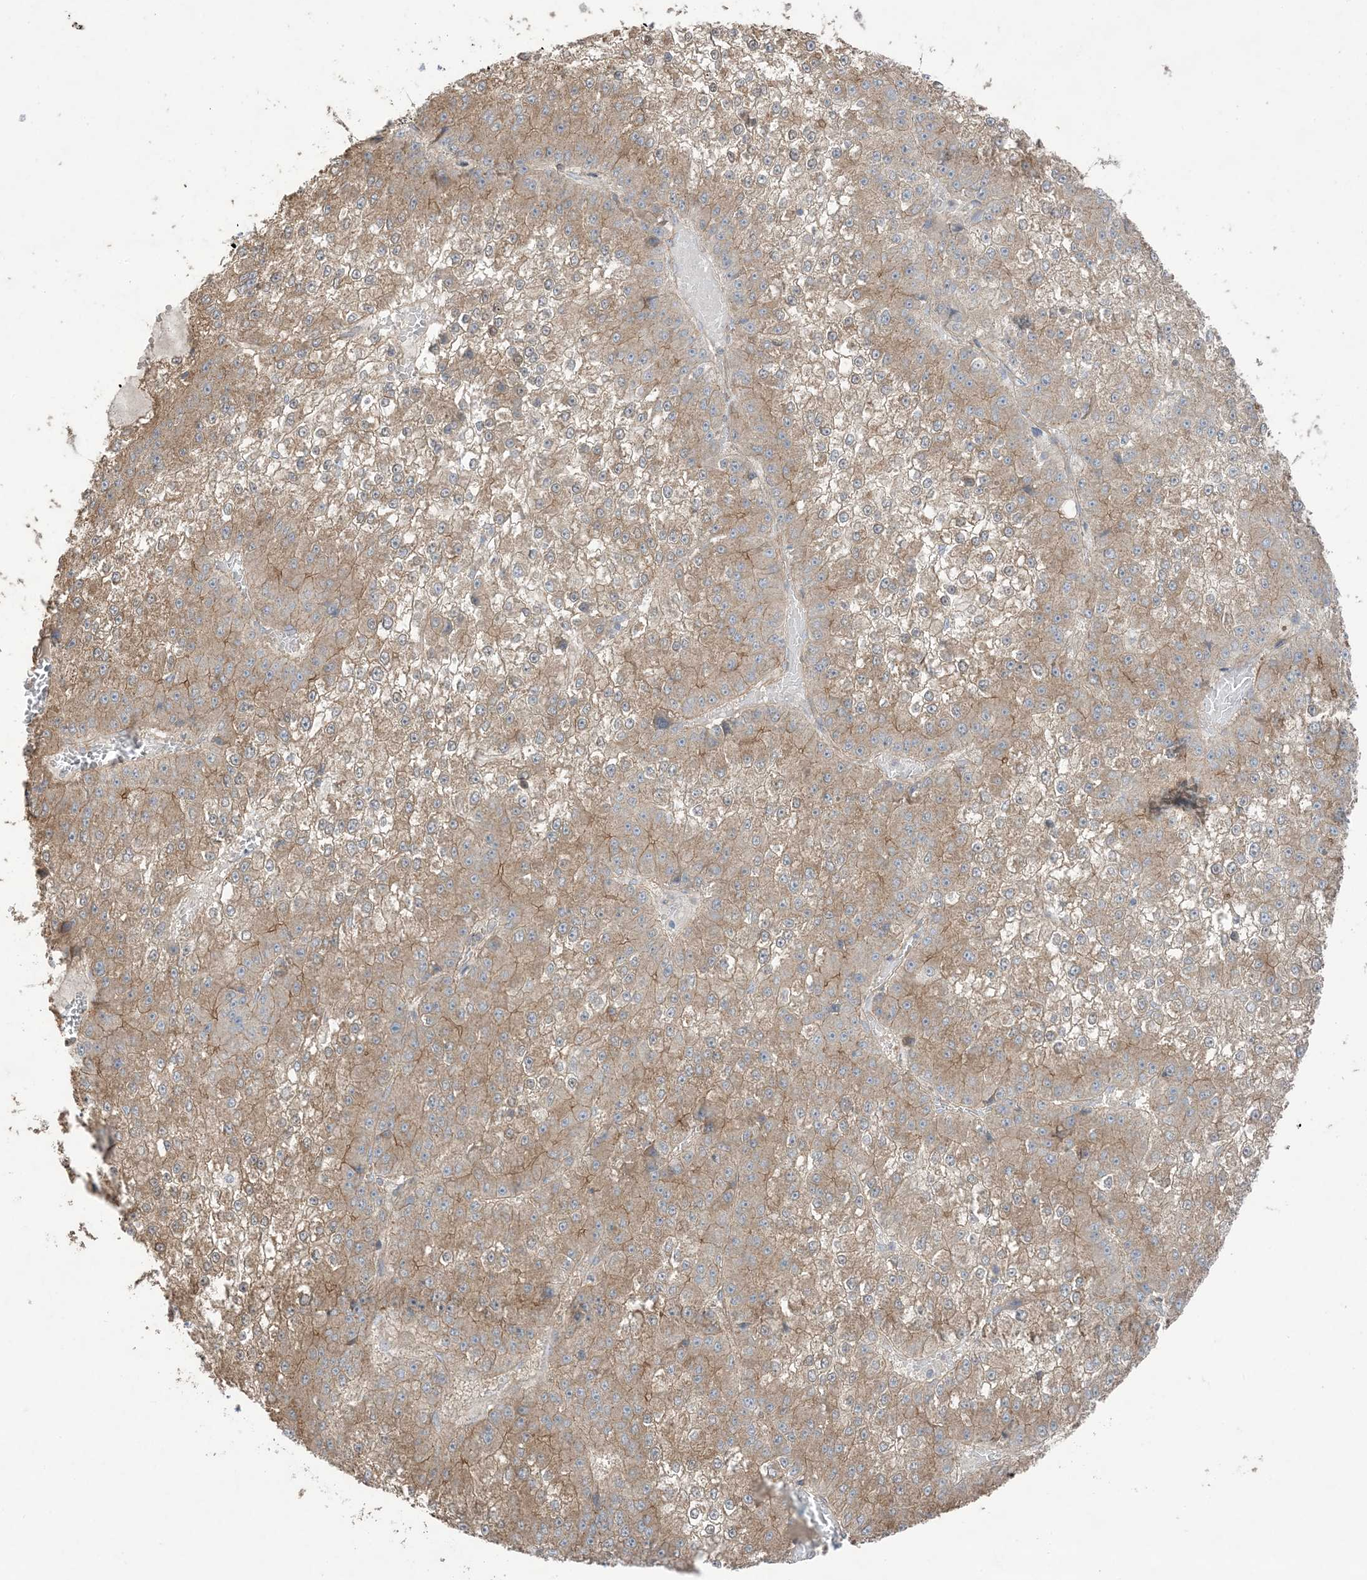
{"staining": {"intensity": "moderate", "quantity": ">75%", "location": "cytoplasmic/membranous"}, "tissue": "liver cancer", "cell_type": "Tumor cells", "image_type": "cancer", "snomed": [{"axis": "morphology", "description": "Carcinoma, Hepatocellular, NOS"}, {"axis": "topography", "description": "Liver"}], "caption": "Liver hepatocellular carcinoma was stained to show a protein in brown. There is medium levels of moderate cytoplasmic/membranous staining in approximately >75% of tumor cells.", "gene": "CCNY", "patient": {"sex": "female", "age": 73}}